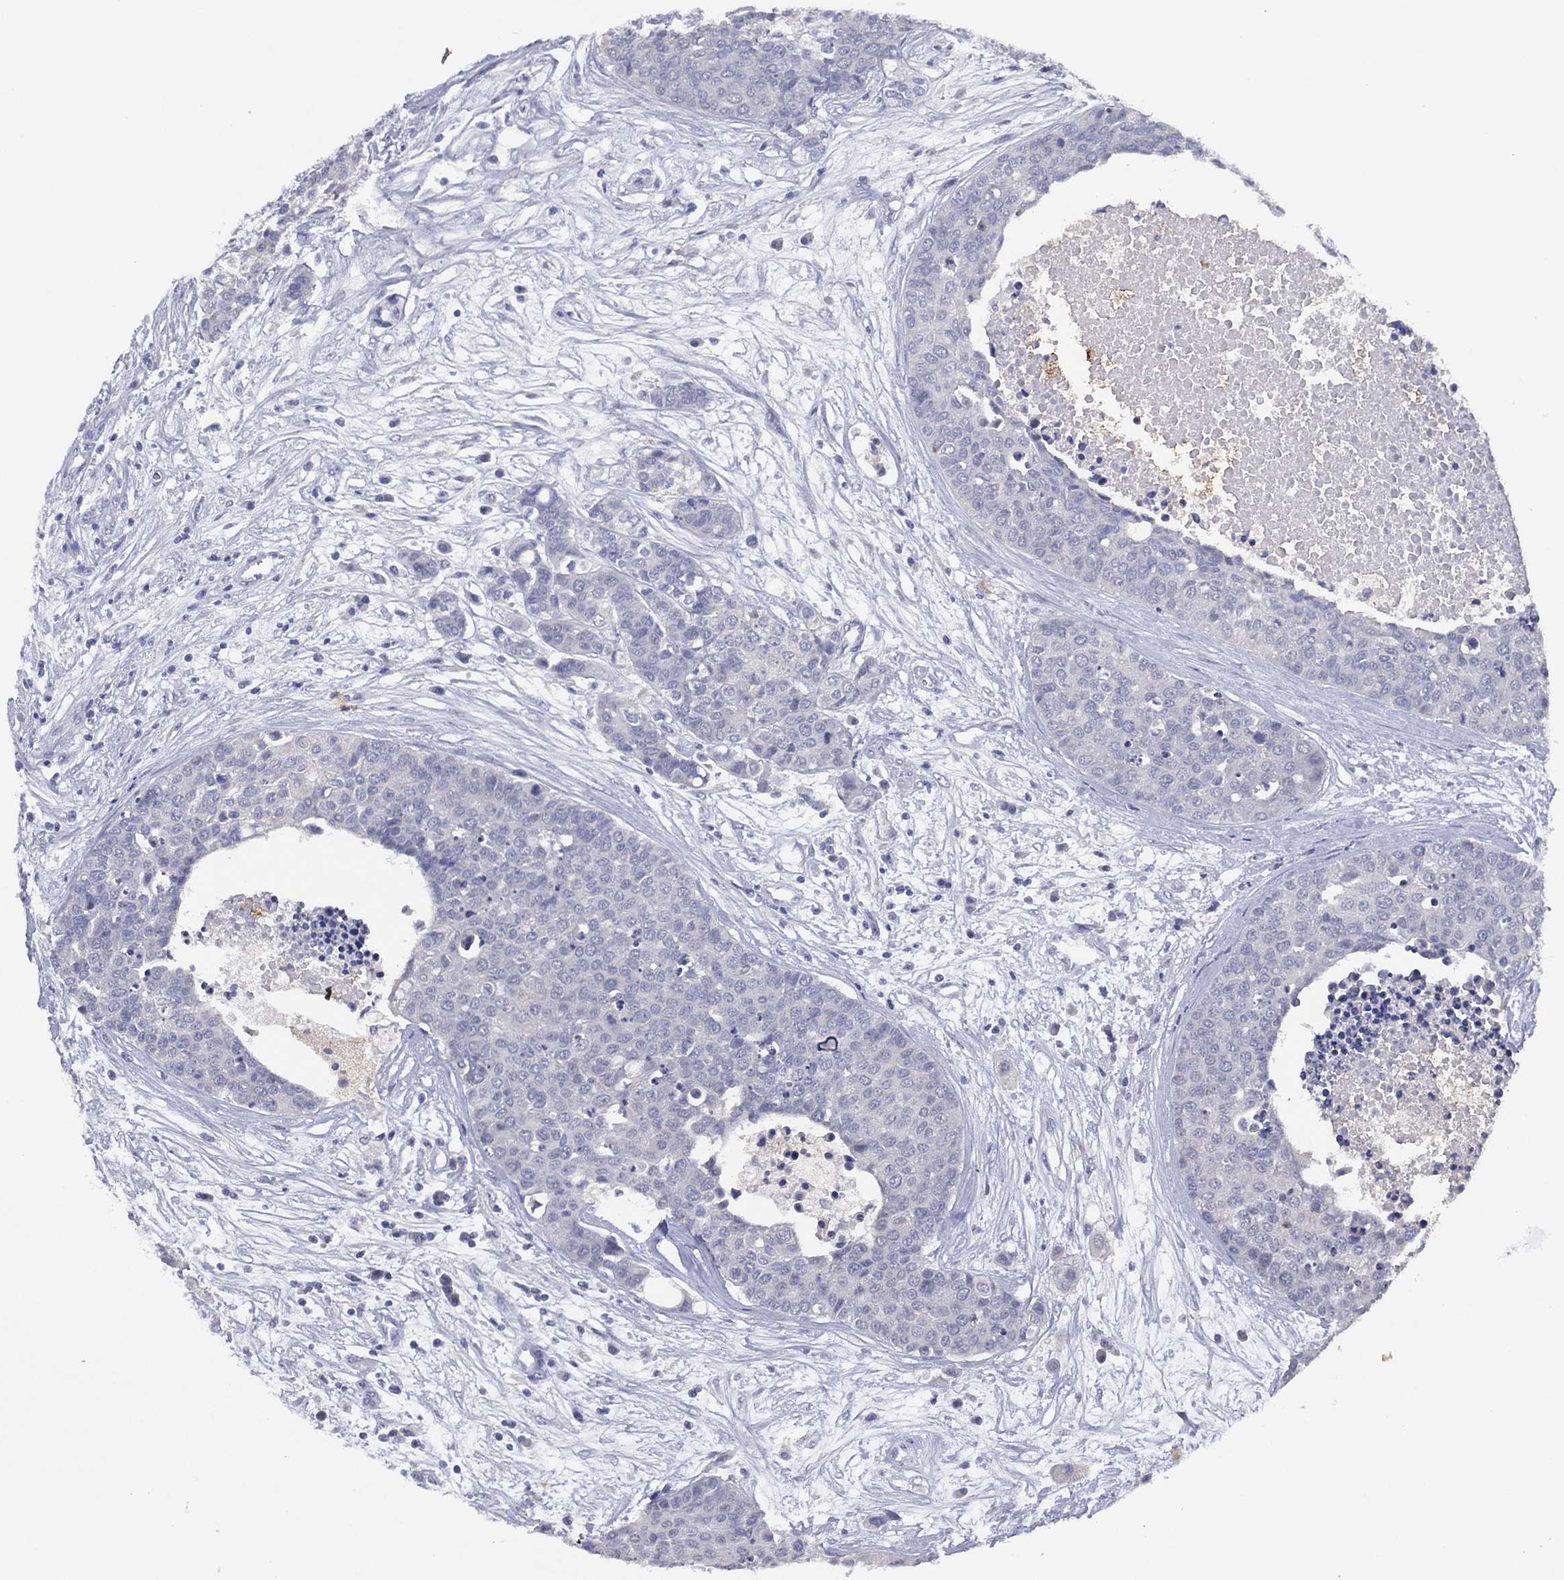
{"staining": {"intensity": "negative", "quantity": "none", "location": "none"}, "tissue": "carcinoid", "cell_type": "Tumor cells", "image_type": "cancer", "snomed": [{"axis": "morphology", "description": "Carcinoid, malignant, NOS"}, {"axis": "topography", "description": "Colon"}], "caption": "DAB immunohistochemical staining of human carcinoid (malignant) exhibits no significant staining in tumor cells.", "gene": "SLC13A4", "patient": {"sex": "male", "age": 81}}